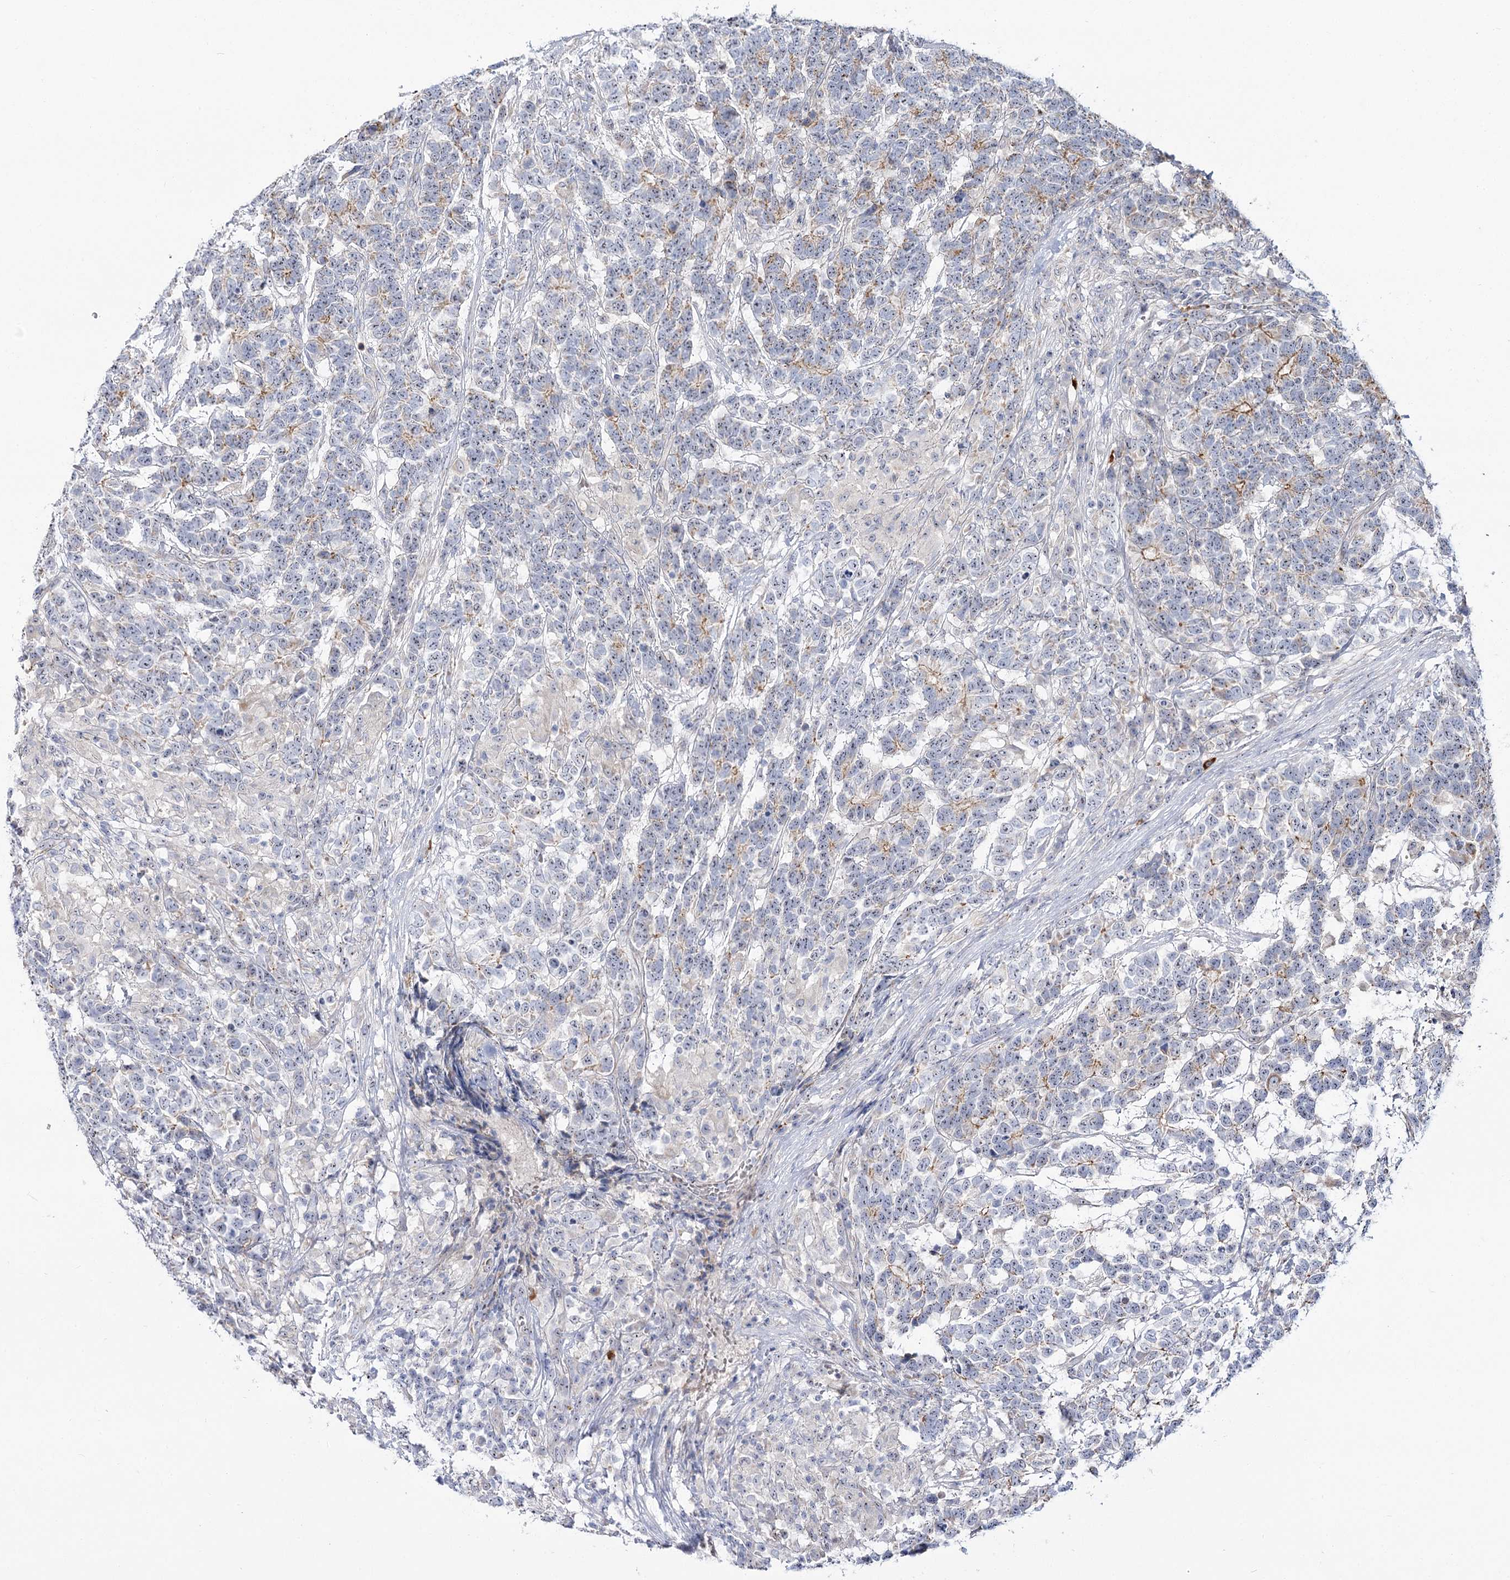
{"staining": {"intensity": "weak", "quantity": "<25%", "location": "cytoplasmic/membranous"}, "tissue": "testis cancer", "cell_type": "Tumor cells", "image_type": "cancer", "snomed": [{"axis": "morphology", "description": "Carcinoma, Embryonal, NOS"}, {"axis": "topography", "description": "Testis"}], "caption": "The histopathology image reveals no significant expression in tumor cells of embryonal carcinoma (testis).", "gene": "SUOX", "patient": {"sex": "male", "age": 26}}